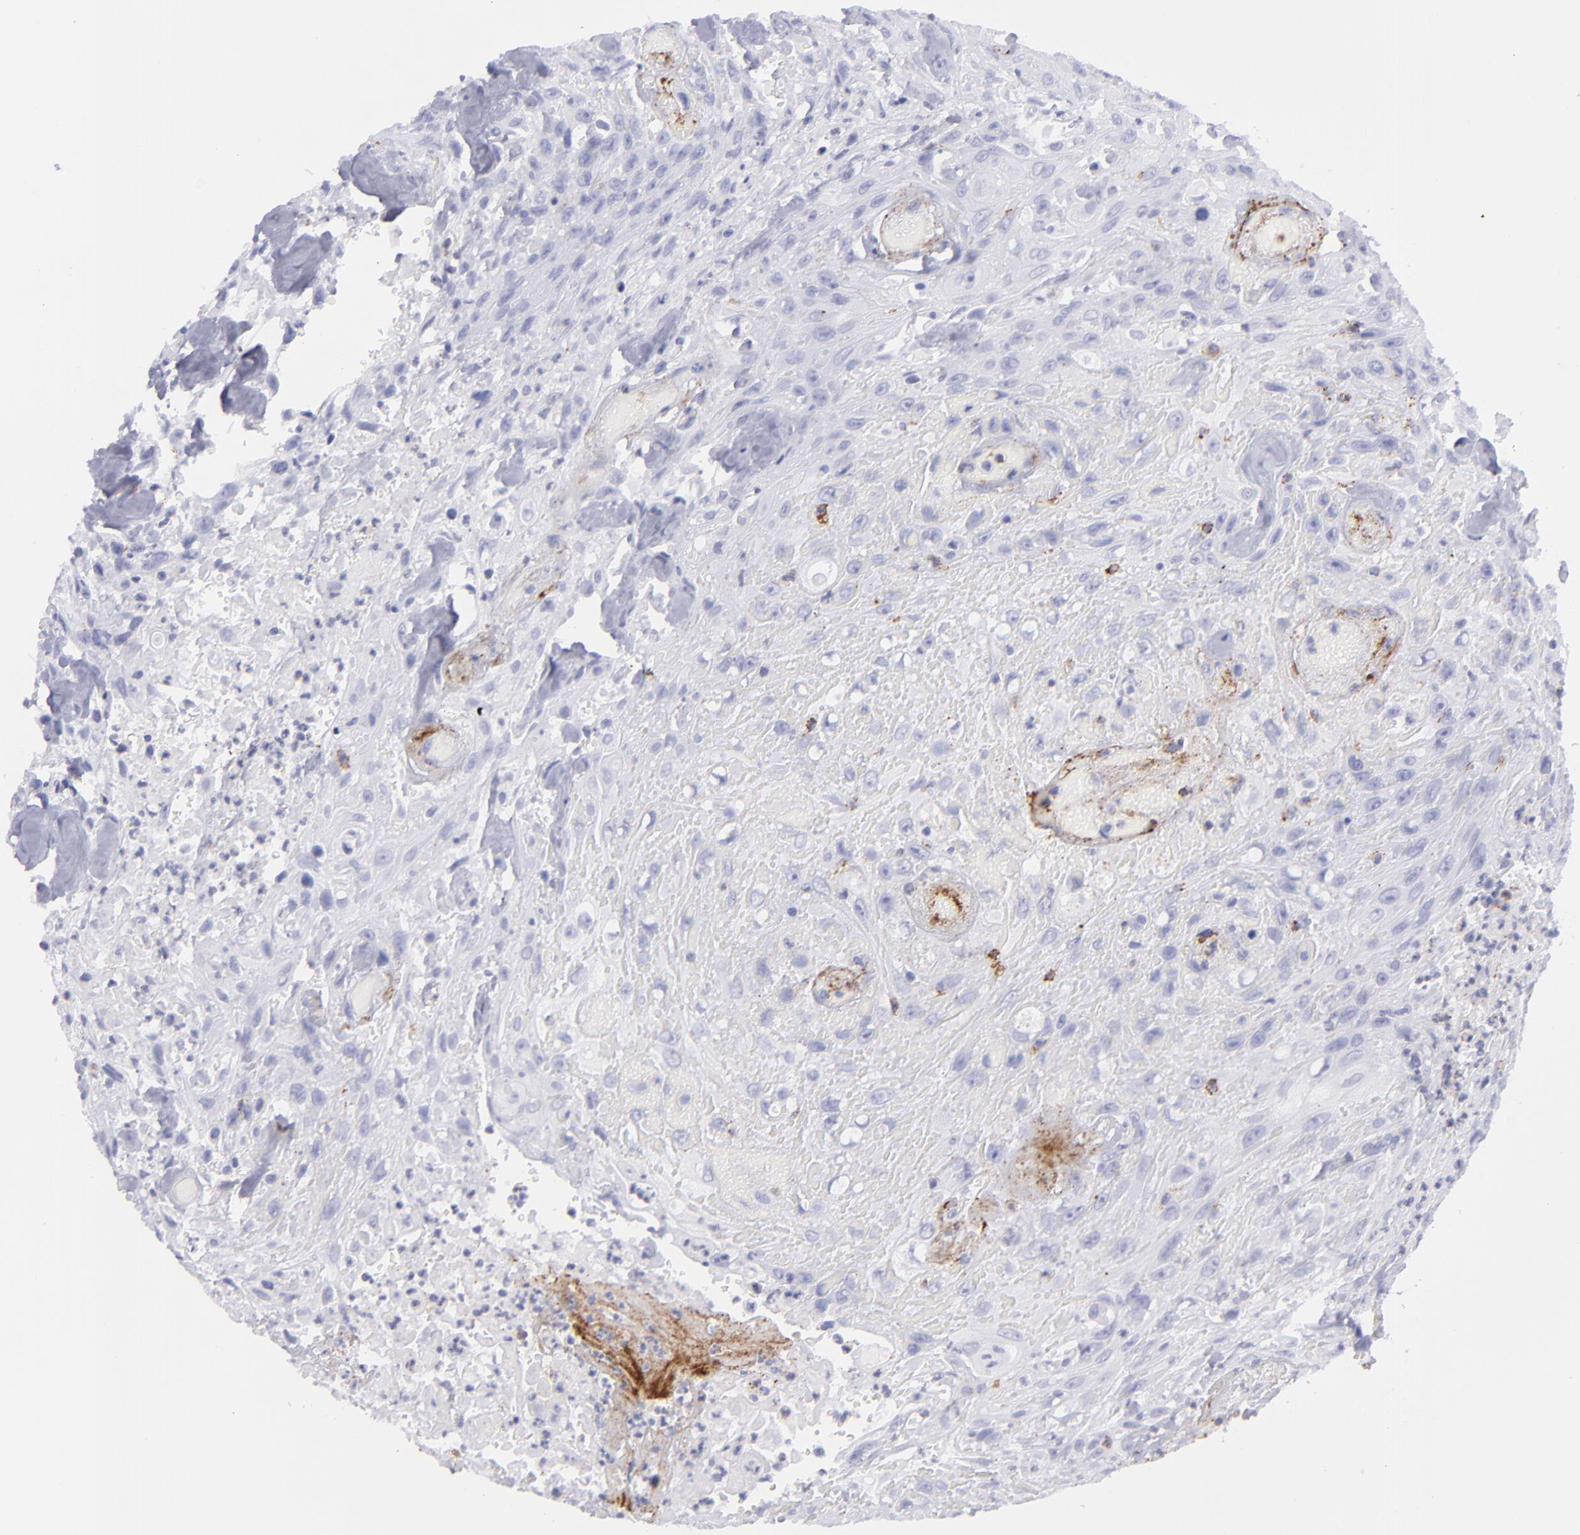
{"staining": {"intensity": "negative", "quantity": "none", "location": "none"}, "tissue": "urothelial cancer", "cell_type": "Tumor cells", "image_type": "cancer", "snomed": [{"axis": "morphology", "description": "Urothelial carcinoma, High grade"}, {"axis": "topography", "description": "Urinary bladder"}], "caption": "The photomicrograph reveals no significant positivity in tumor cells of high-grade urothelial carcinoma.", "gene": "SELPLG", "patient": {"sex": "female", "age": 84}}